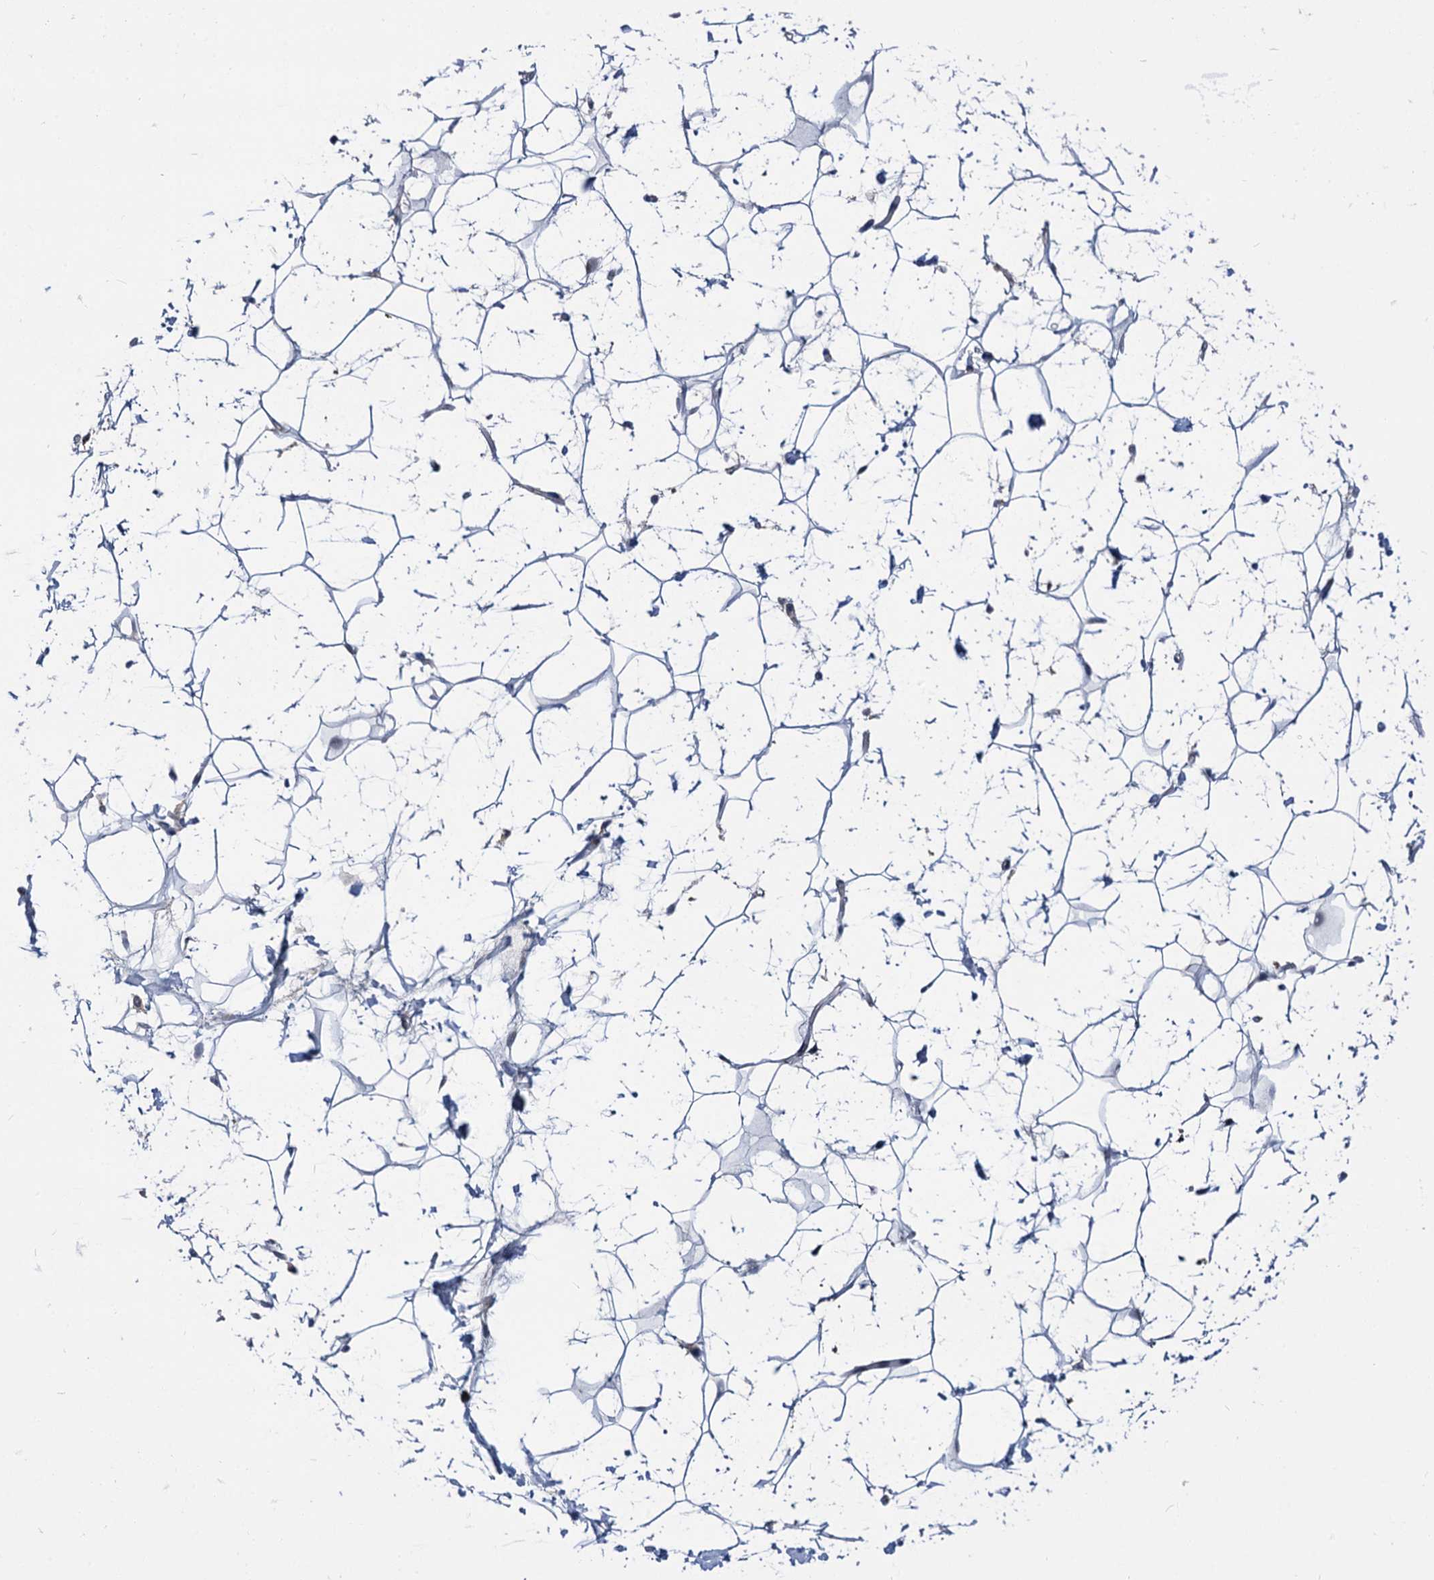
{"staining": {"intensity": "negative", "quantity": "none", "location": "none"}, "tissue": "adipose tissue", "cell_type": "Adipocytes", "image_type": "normal", "snomed": [{"axis": "morphology", "description": "Normal tissue, NOS"}, {"axis": "topography", "description": "Breast"}], "caption": "Protein analysis of benign adipose tissue exhibits no significant positivity in adipocytes. Brightfield microscopy of immunohistochemistry (IHC) stained with DAB (brown) and hematoxylin (blue), captured at high magnification.", "gene": "NEK10", "patient": {"sex": "female", "age": 26}}